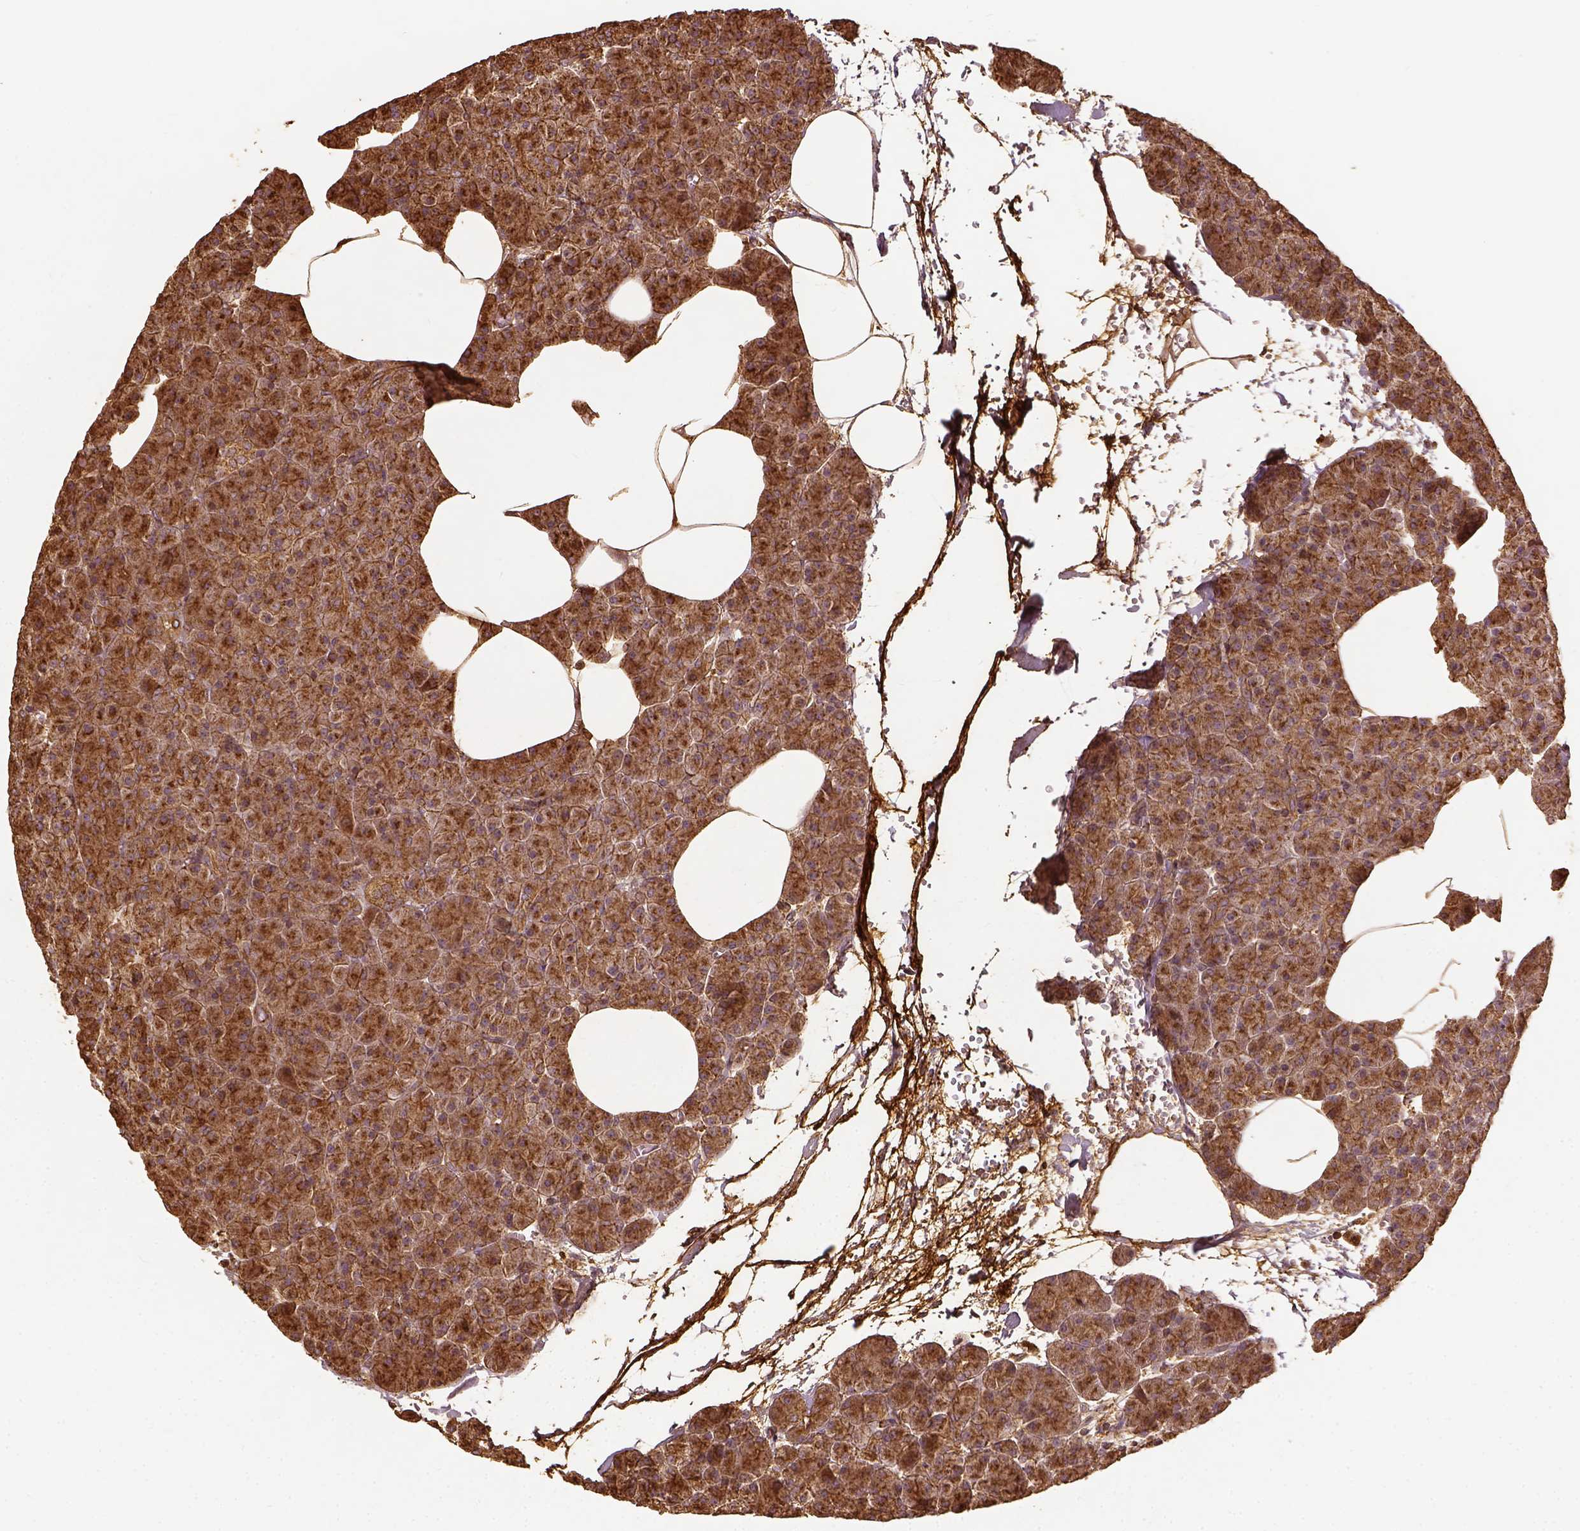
{"staining": {"intensity": "strong", "quantity": ">75%", "location": "cytoplasmic/membranous"}, "tissue": "pancreas", "cell_type": "Exocrine glandular cells", "image_type": "normal", "snomed": [{"axis": "morphology", "description": "Normal tissue, NOS"}, {"axis": "topography", "description": "Pancreas"}], "caption": "Immunohistochemical staining of unremarkable human pancreas displays high levels of strong cytoplasmic/membranous staining in about >75% of exocrine glandular cells.", "gene": "VEGFA", "patient": {"sex": "female", "age": 45}}